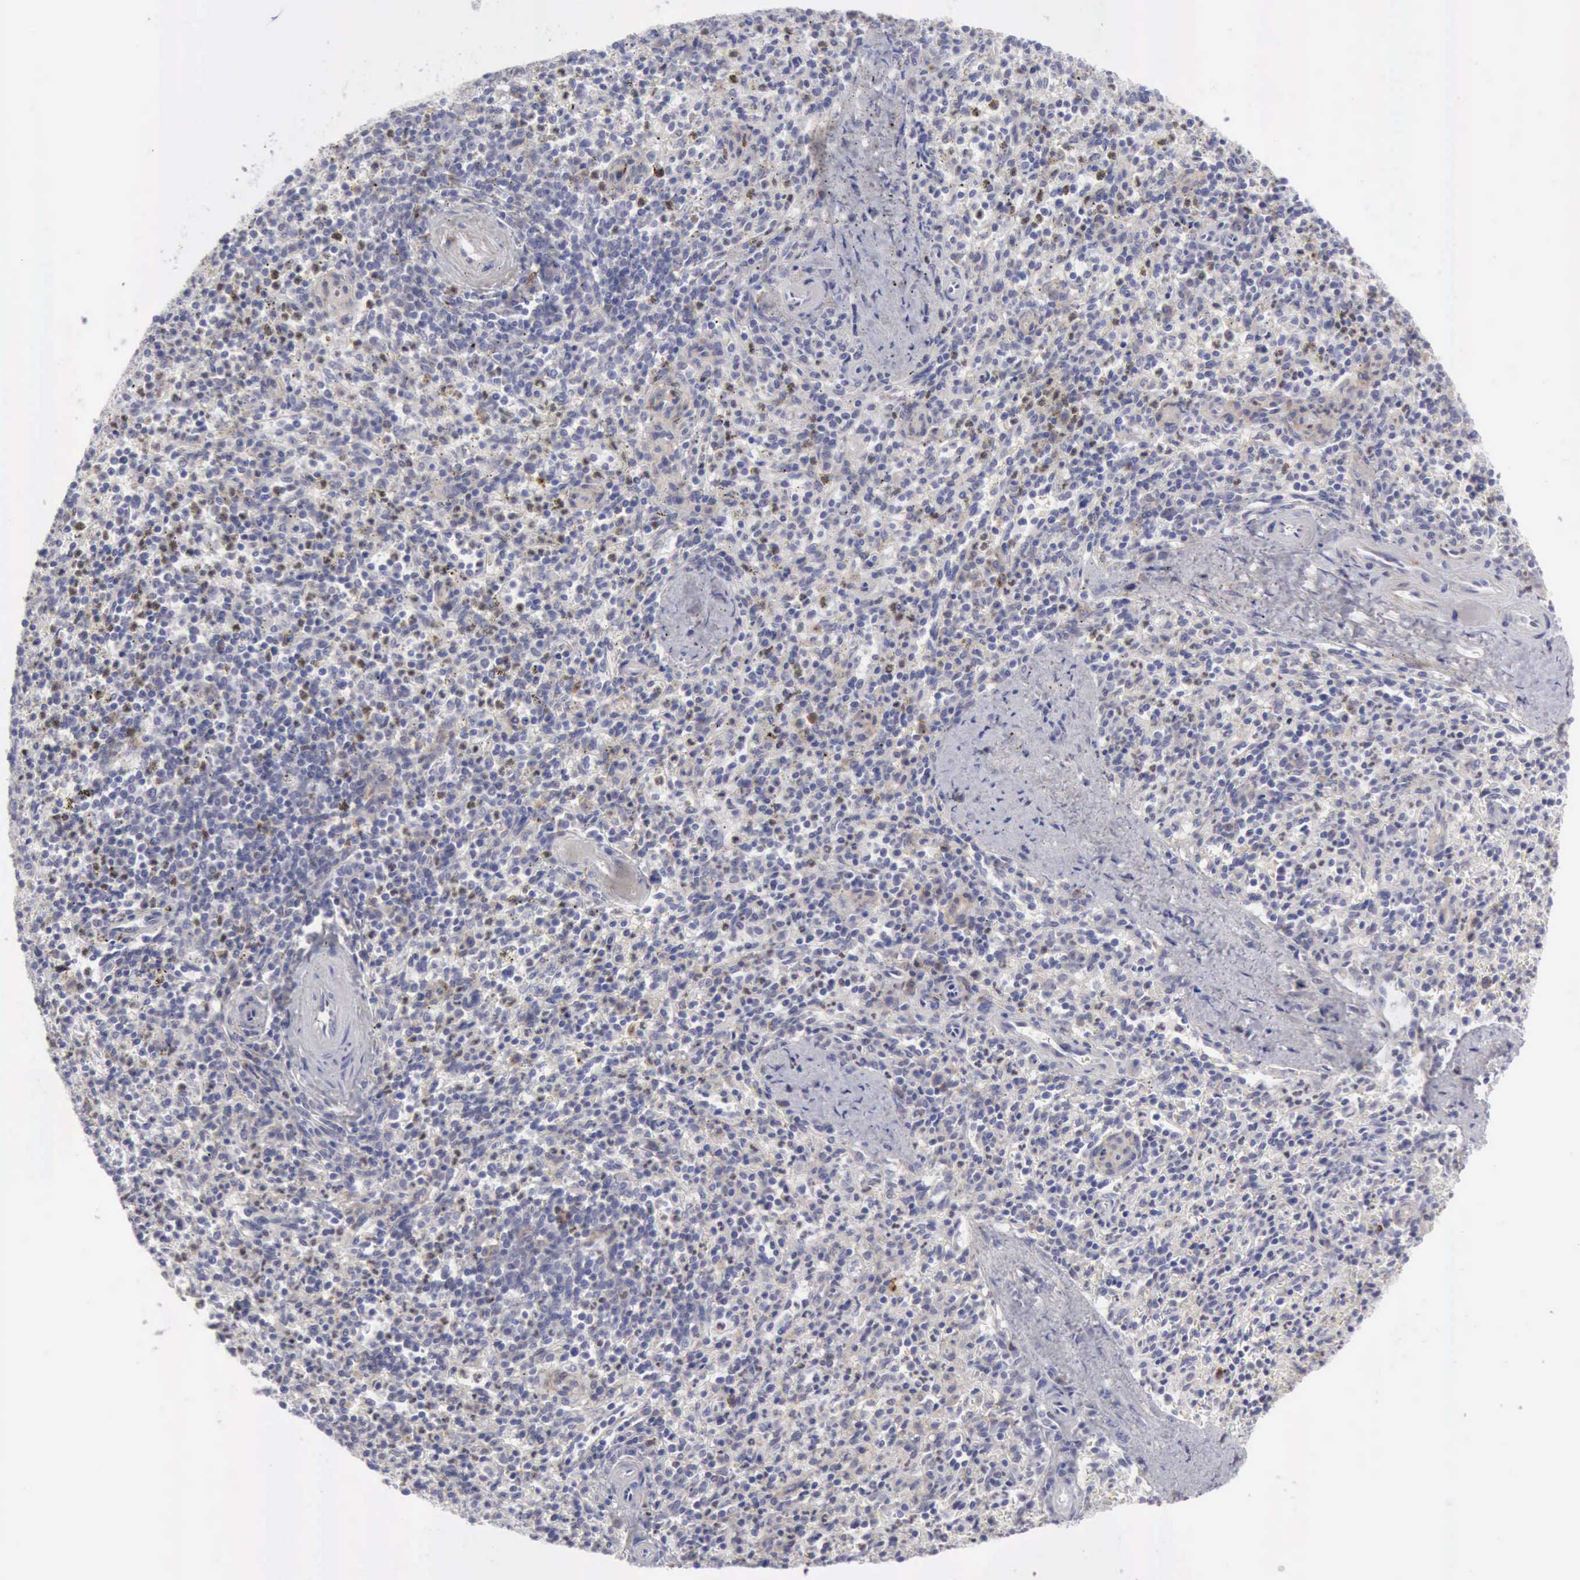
{"staining": {"intensity": "negative", "quantity": "none", "location": "none"}, "tissue": "spleen", "cell_type": "Cells in red pulp", "image_type": "normal", "snomed": [{"axis": "morphology", "description": "Normal tissue, NOS"}, {"axis": "topography", "description": "Spleen"}], "caption": "An image of spleen stained for a protein exhibits no brown staining in cells in red pulp. (DAB IHC with hematoxylin counter stain).", "gene": "TFRC", "patient": {"sex": "male", "age": 72}}